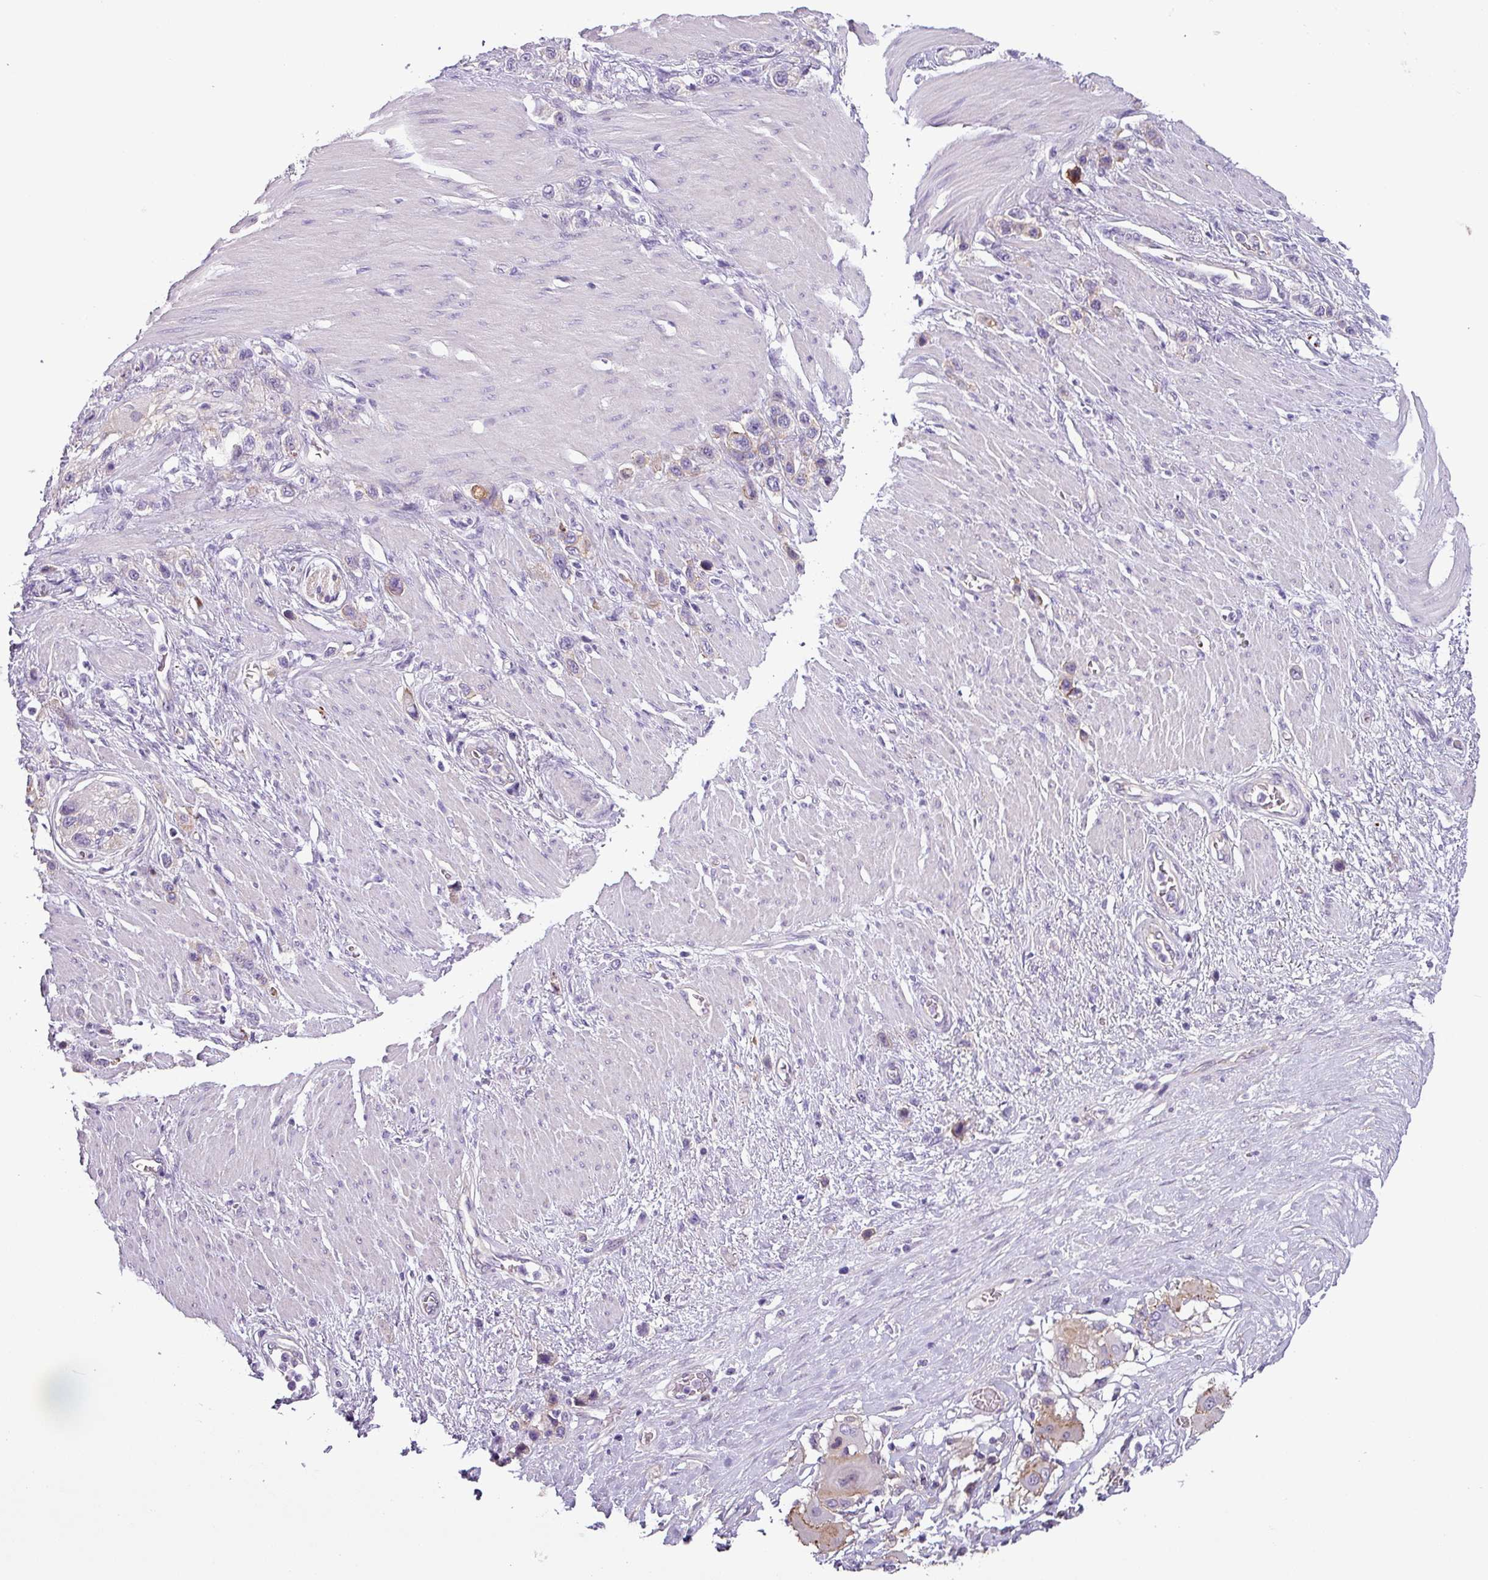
{"staining": {"intensity": "negative", "quantity": "none", "location": "none"}, "tissue": "stomach cancer", "cell_type": "Tumor cells", "image_type": "cancer", "snomed": [{"axis": "morphology", "description": "Adenocarcinoma, NOS"}, {"axis": "morphology", "description": "Adenocarcinoma, High grade"}, {"axis": "topography", "description": "Stomach, upper"}, {"axis": "topography", "description": "Stomach, lower"}], "caption": "This is an immunohistochemistry photomicrograph of human stomach cancer. There is no staining in tumor cells.", "gene": "TMEM178B", "patient": {"sex": "female", "age": 65}}